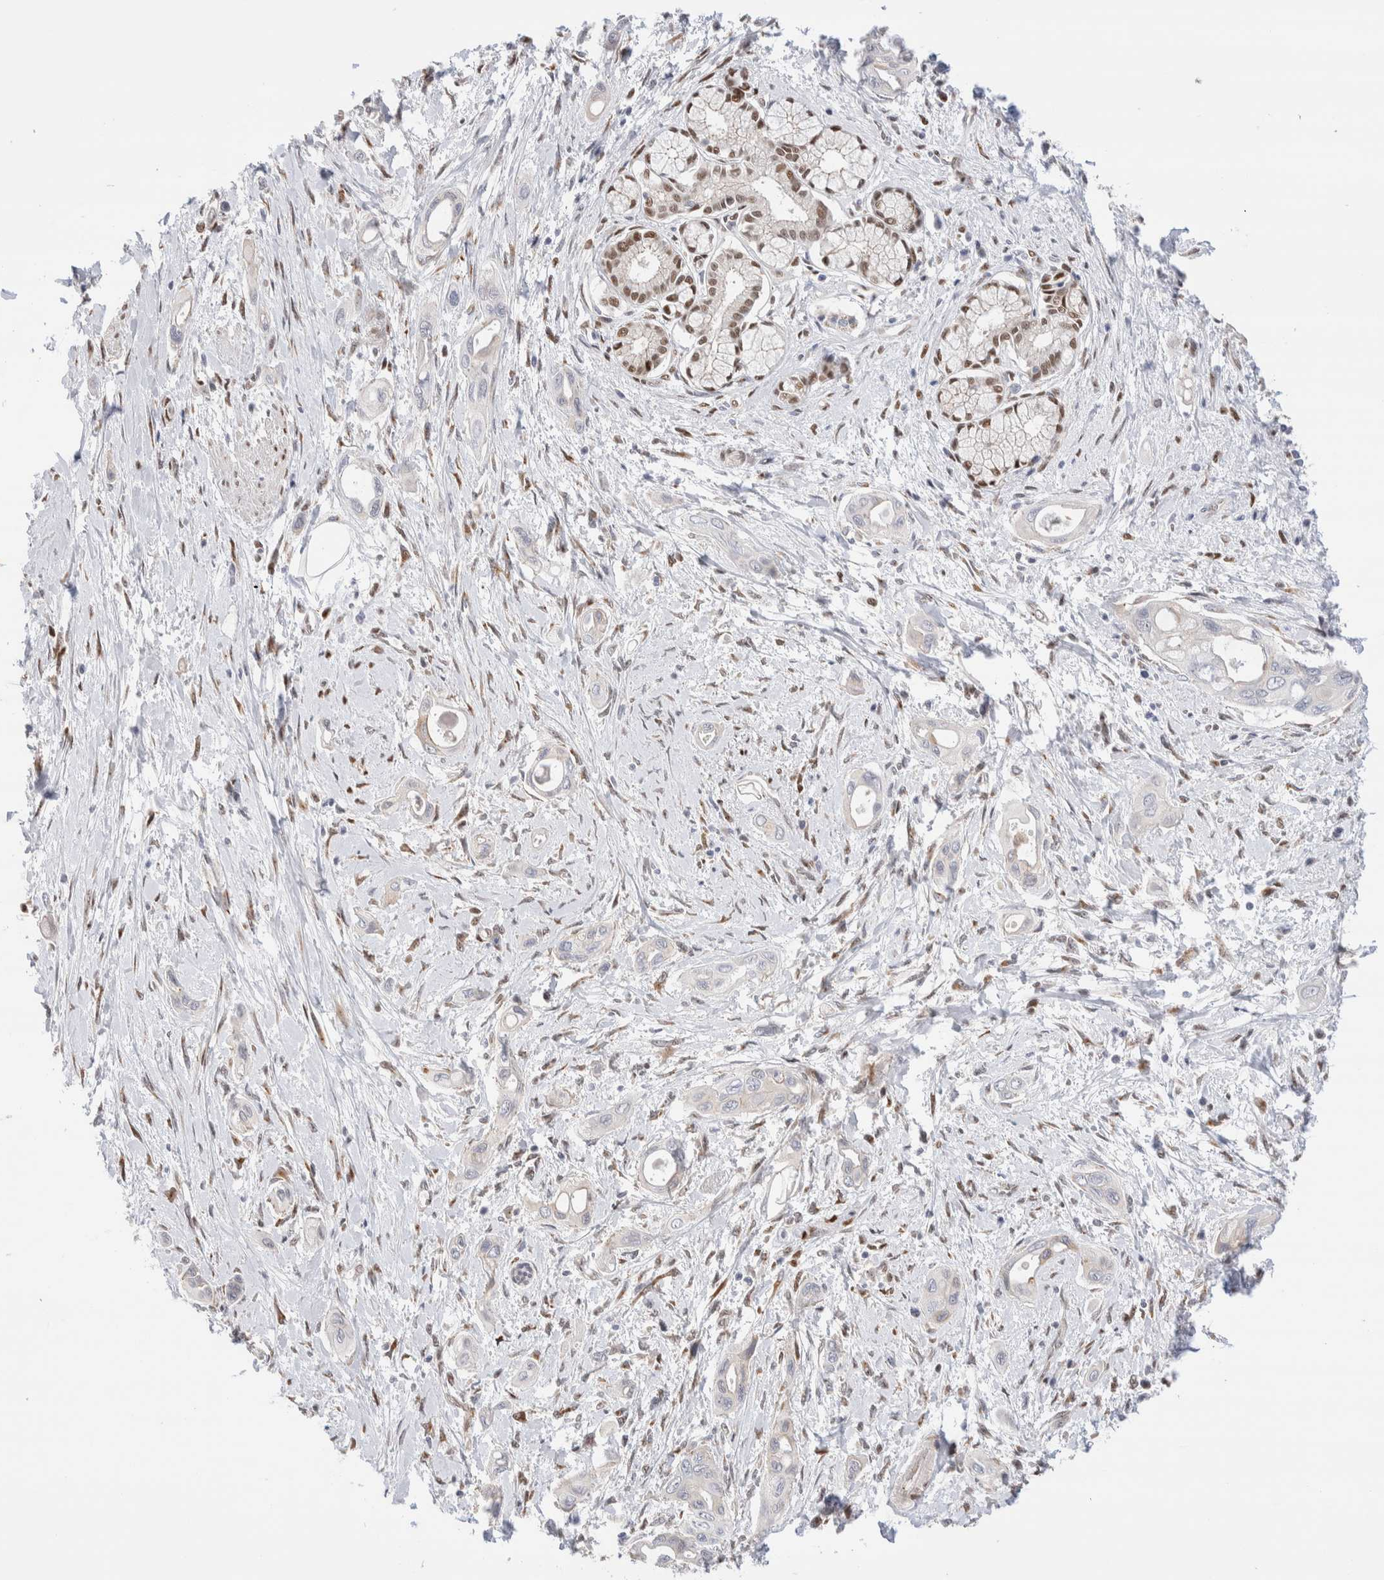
{"staining": {"intensity": "negative", "quantity": "none", "location": "none"}, "tissue": "pancreatic cancer", "cell_type": "Tumor cells", "image_type": "cancer", "snomed": [{"axis": "morphology", "description": "Adenocarcinoma, NOS"}, {"axis": "topography", "description": "Pancreas"}], "caption": "IHC of human pancreatic cancer demonstrates no positivity in tumor cells.", "gene": "NSMAF", "patient": {"sex": "male", "age": 59}}